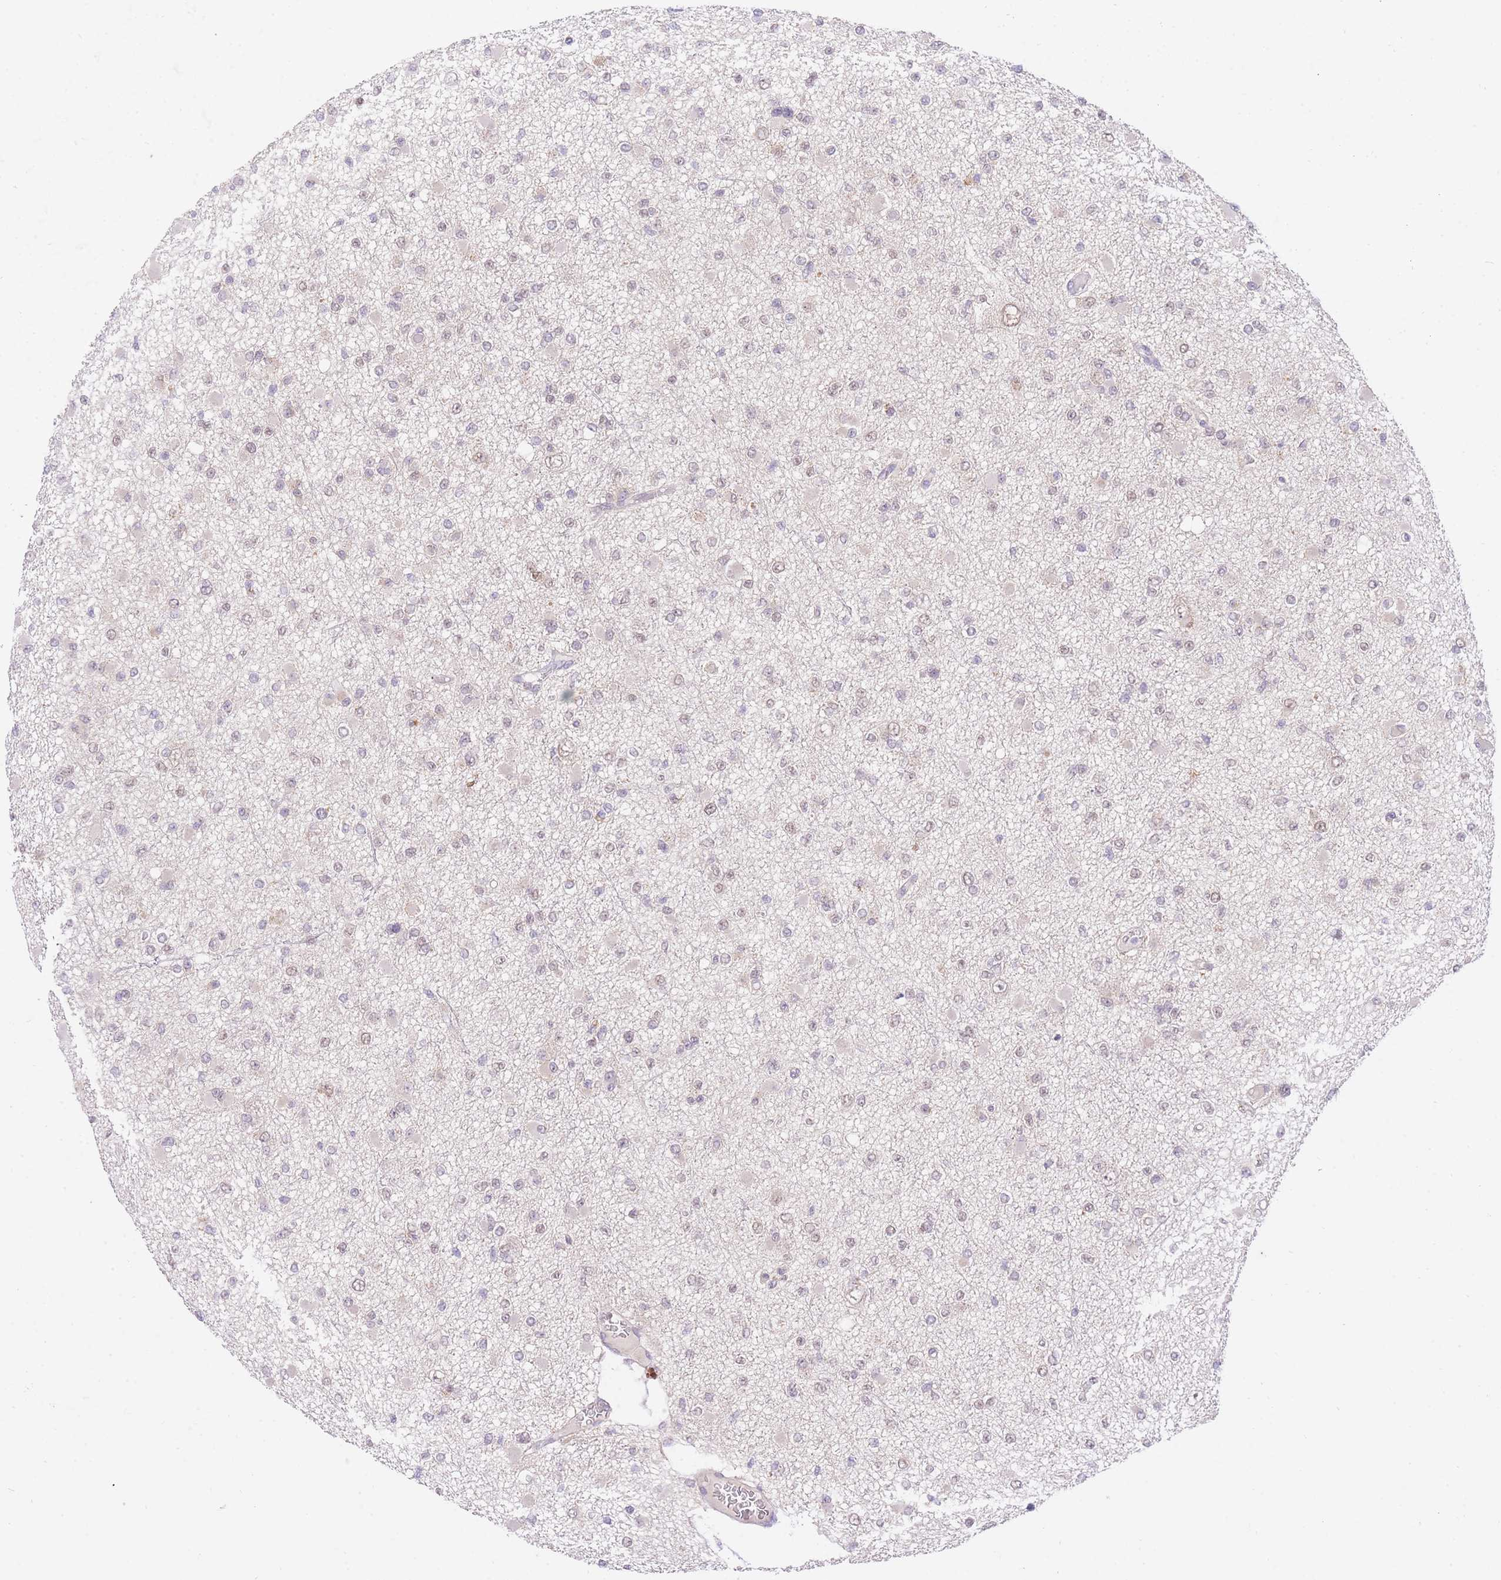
{"staining": {"intensity": "weak", "quantity": "25%-75%", "location": "nuclear"}, "tissue": "glioma", "cell_type": "Tumor cells", "image_type": "cancer", "snomed": [{"axis": "morphology", "description": "Glioma, malignant, Low grade"}, {"axis": "topography", "description": "Brain"}], "caption": "Protein expression analysis of malignant low-grade glioma demonstrates weak nuclear positivity in approximately 25%-75% of tumor cells.", "gene": "UBXN7", "patient": {"sex": "female", "age": 22}}